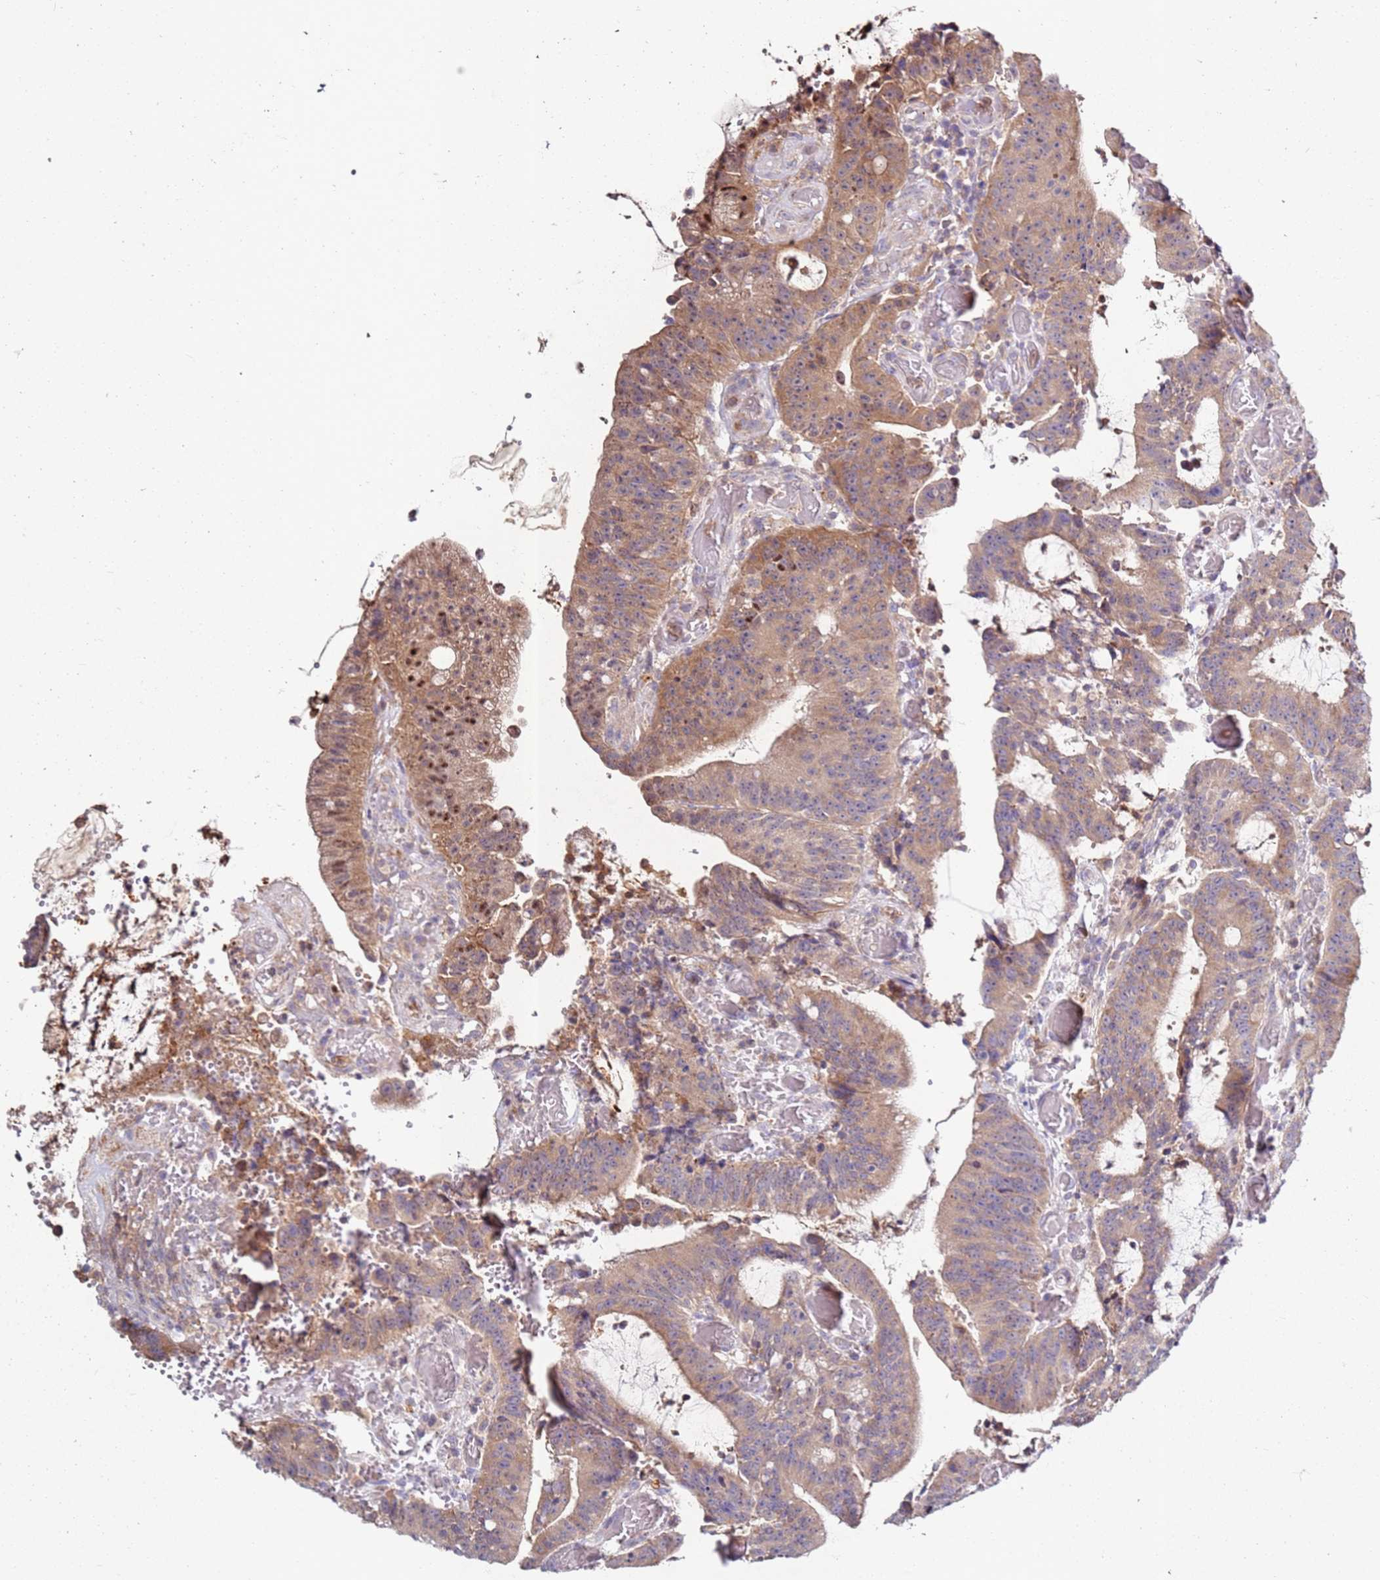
{"staining": {"intensity": "moderate", "quantity": ">75%", "location": "cytoplasmic/membranous"}, "tissue": "colorectal cancer", "cell_type": "Tumor cells", "image_type": "cancer", "snomed": [{"axis": "morphology", "description": "Adenocarcinoma, NOS"}, {"axis": "topography", "description": "Rectum"}], "caption": "Immunohistochemical staining of colorectal adenocarcinoma displays moderate cytoplasmic/membranous protein positivity in approximately >75% of tumor cells. Using DAB (3,3'-diaminobenzidine) (brown) and hematoxylin (blue) stains, captured at high magnification using brightfield microscopy.", "gene": "CNOT9", "patient": {"sex": "female", "age": 77}}